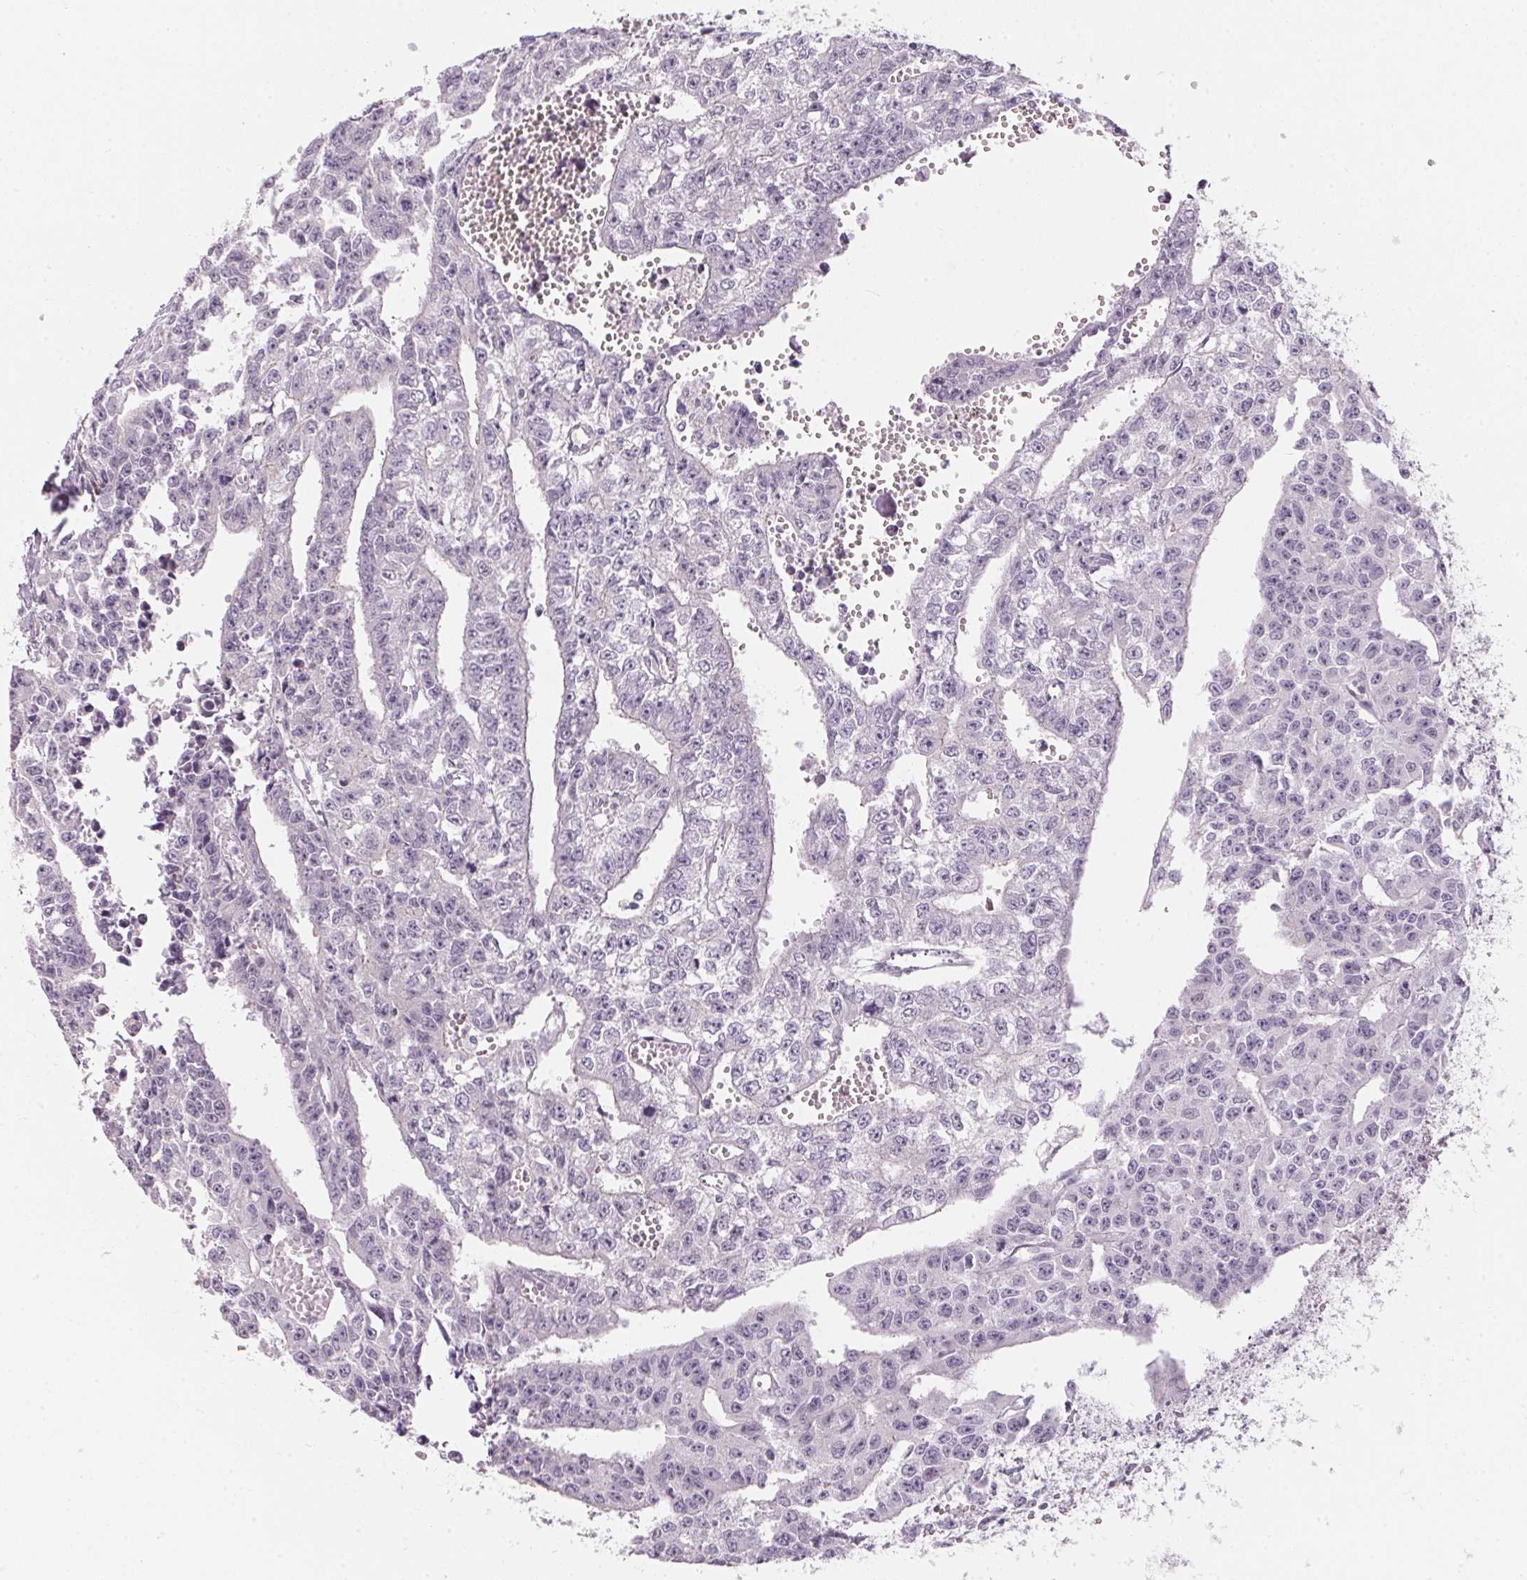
{"staining": {"intensity": "negative", "quantity": "none", "location": "none"}, "tissue": "testis cancer", "cell_type": "Tumor cells", "image_type": "cancer", "snomed": [{"axis": "morphology", "description": "Carcinoma, Embryonal, NOS"}, {"axis": "morphology", "description": "Teratoma, malignant, NOS"}, {"axis": "topography", "description": "Testis"}], "caption": "IHC photomicrograph of testis cancer stained for a protein (brown), which reveals no expression in tumor cells.", "gene": "GDAP1L1", "patient": {"sex": "male", "age": 24}}